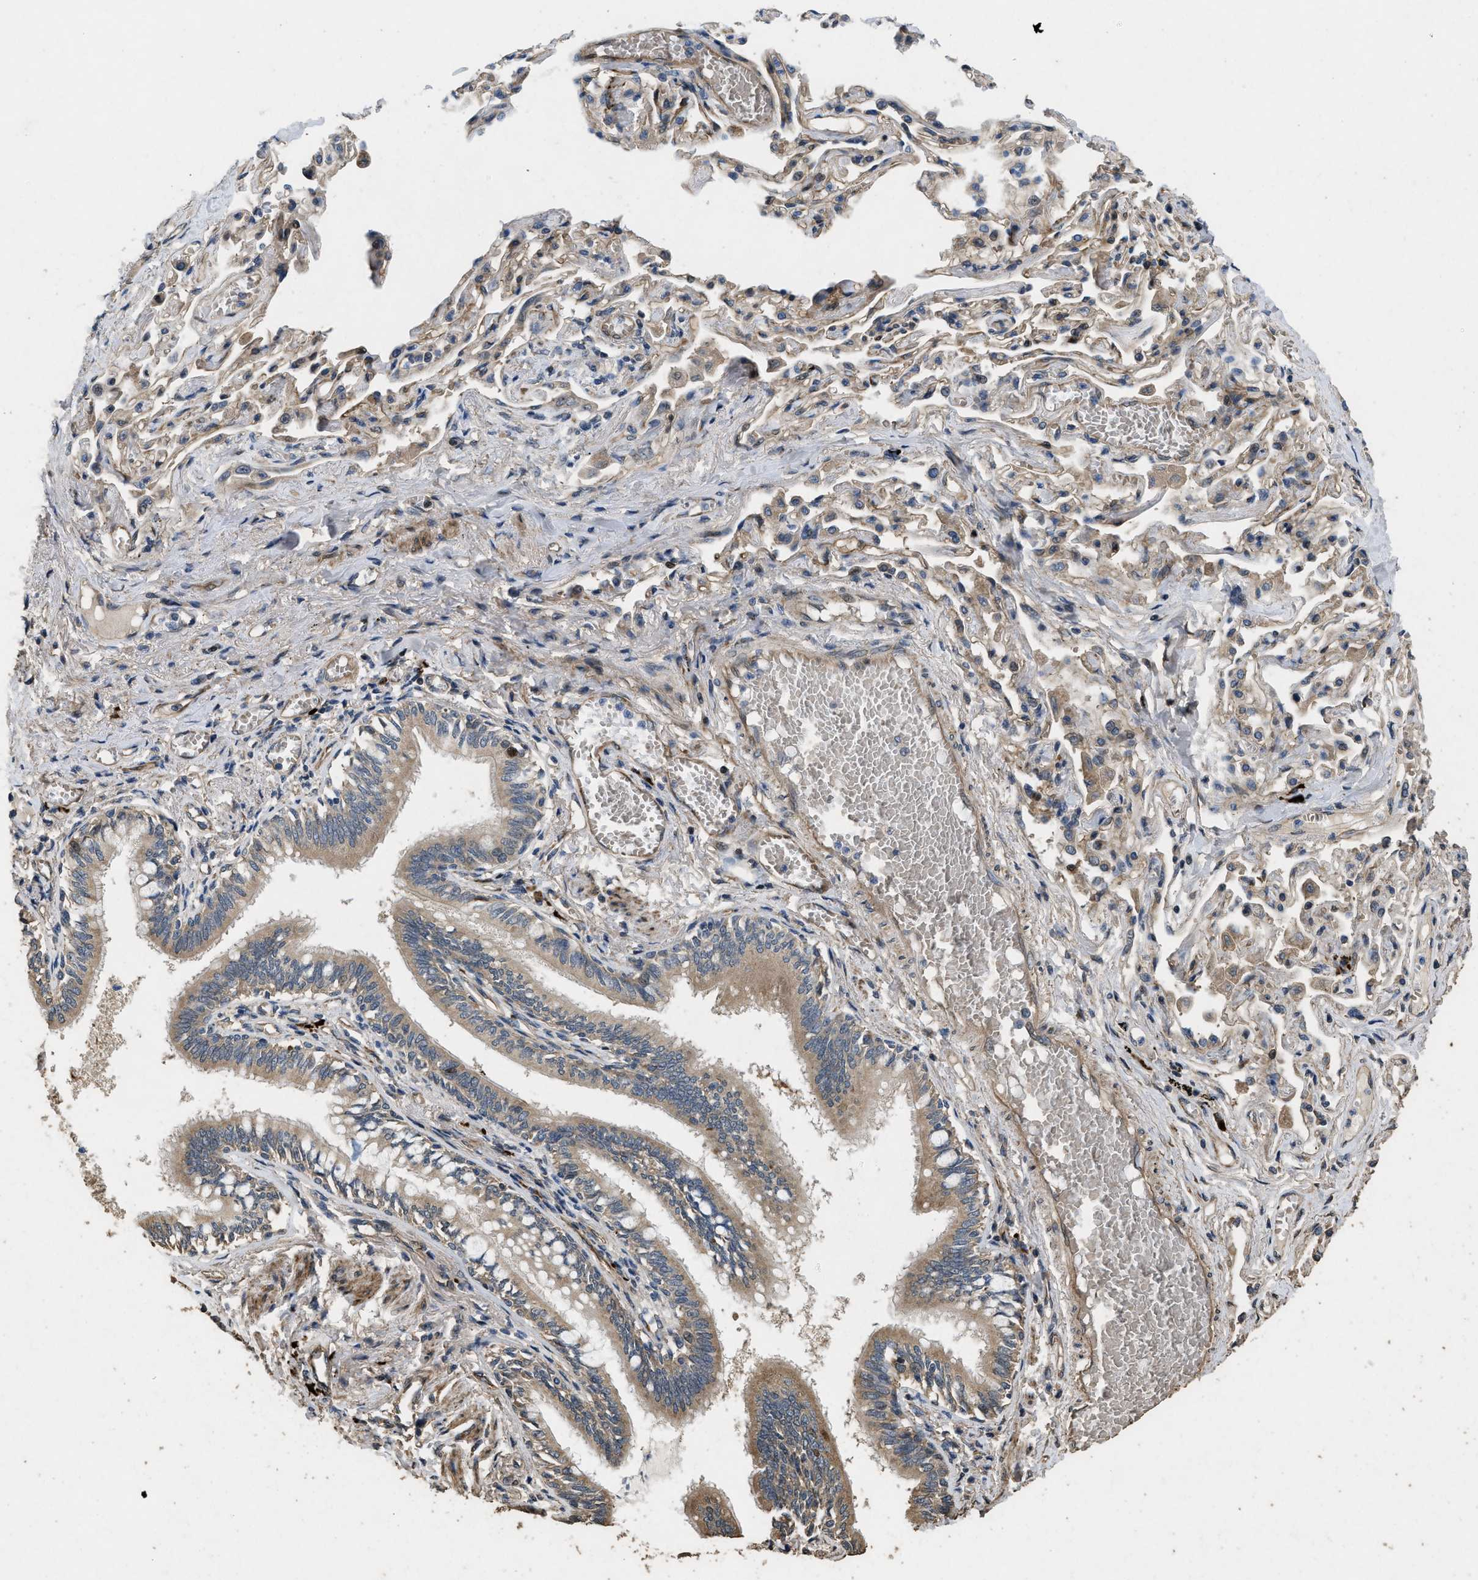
{"staining": {"intensity": "strong", "quantity": "25%-75%", "location": "cytoplasmic/membranous,nuclear"}, "tissue": "bronchus", "cell_type": "Respiratory epithelial cells", "image_type": "normal", "snomed": [{"axis": "morphology", "description": "Normal tissue, NOS"}, {"axis": "morphology", "description": "Inflammation, NOS"}, {"axis": "topography", "description": "Cartilage tissue"}, {"axis": "topography", "description": "Lung"}], "caption": "A high amount of strong cytoplasmic/membranous,nuclear staining is identified in approximately 25%-75% of respiratory epithelial cells in benign bronchus.", "gene": "HSPA12B", "patient": {"sex": "male", "age": 71}}